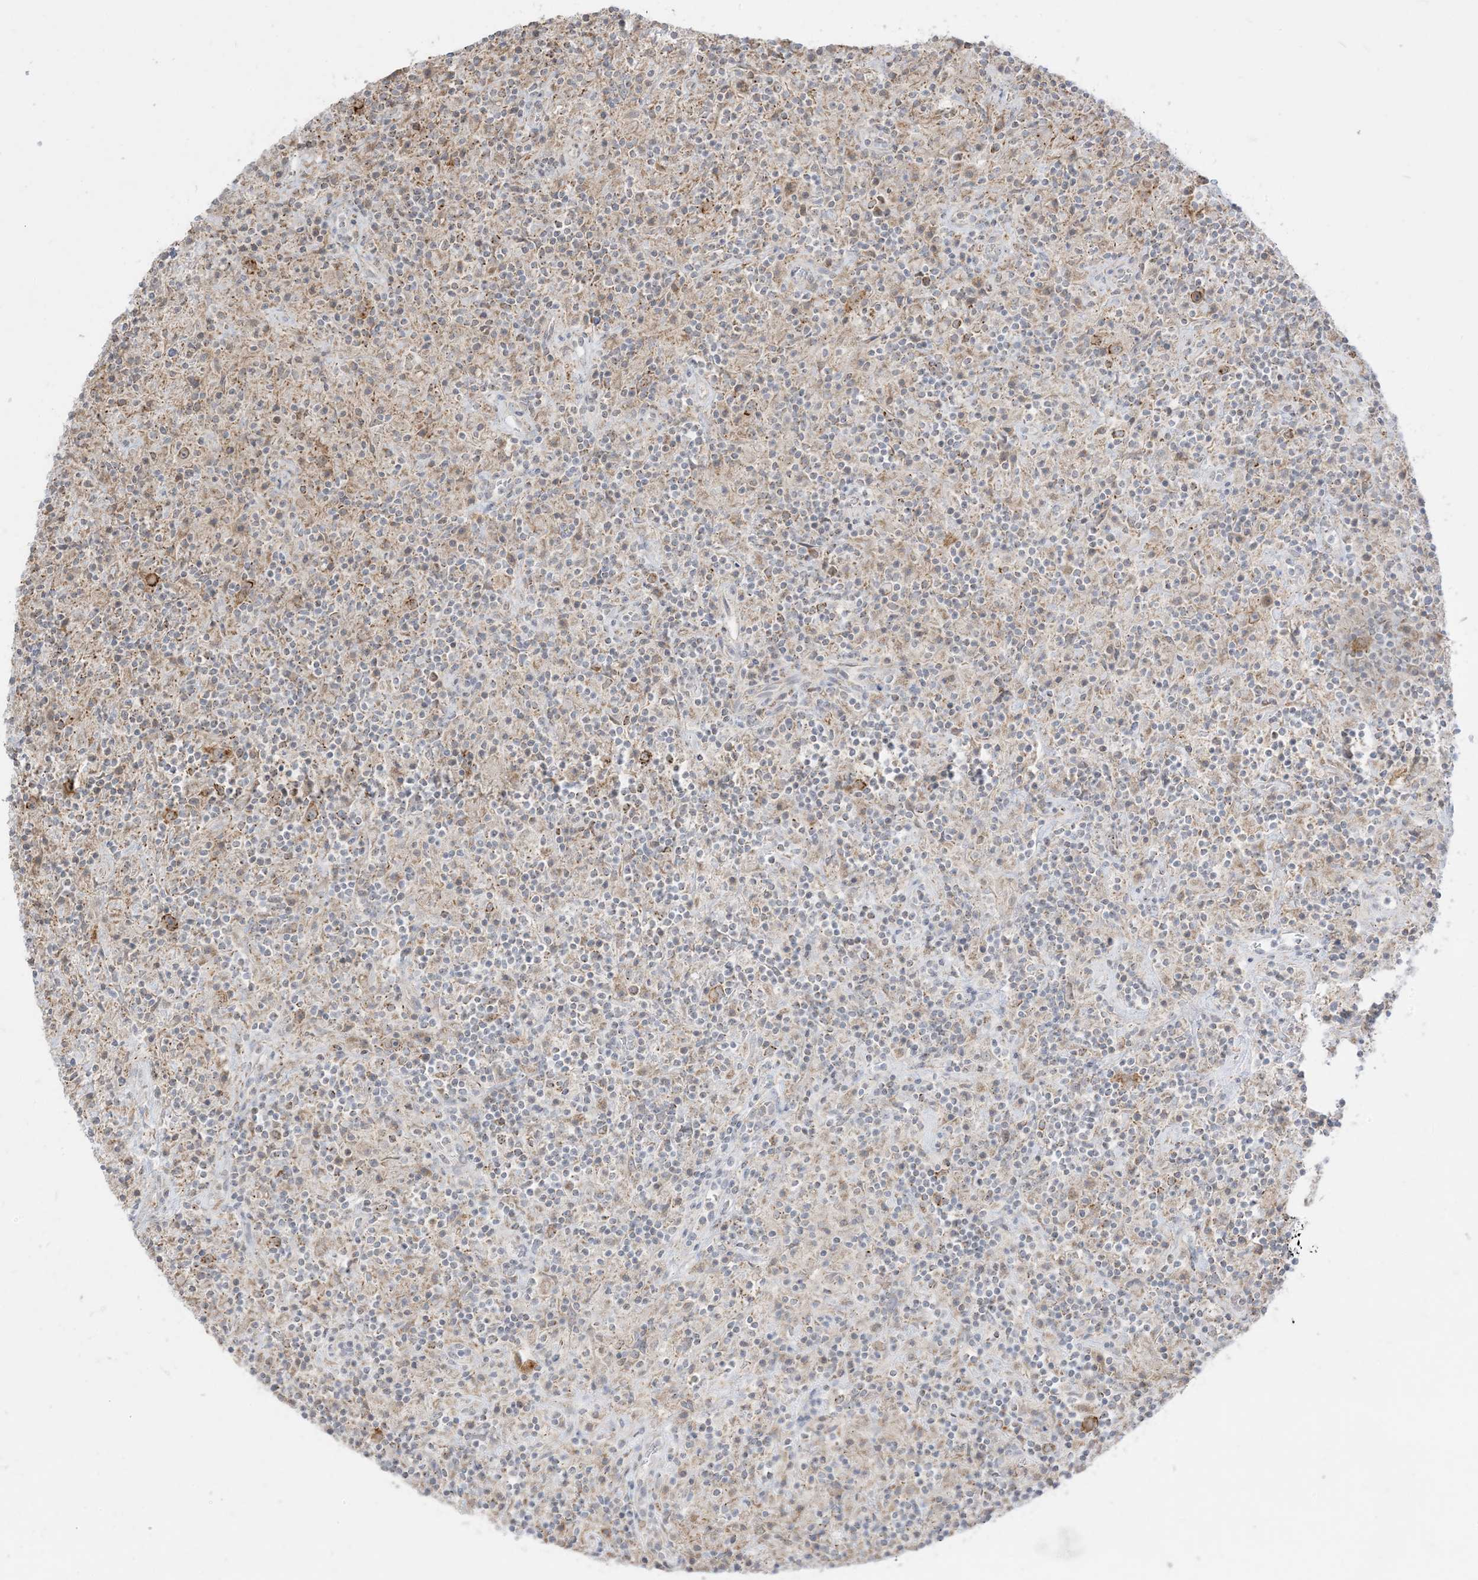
{"staining": {"intensity": "weak", "quantity": ">75%", "location": "cytoplasmic/membranous"}, "tissue": "lymphoma", "cell_type": "Tumor cells", "image_type": "cancer", "snomed": [{"axis": "morphology", "description": "Hodgkin's disease, NOS"}, {"axis": "topography", "description": "Lymph node"}], "caption": "Protein expression analysis of human Hodgkin's disease reveals weak cytoplasmic/membranous expression in about >75% of tumor cells.", "gene": "KANSL3", "patient": {"sex": "male", "age": 70}}